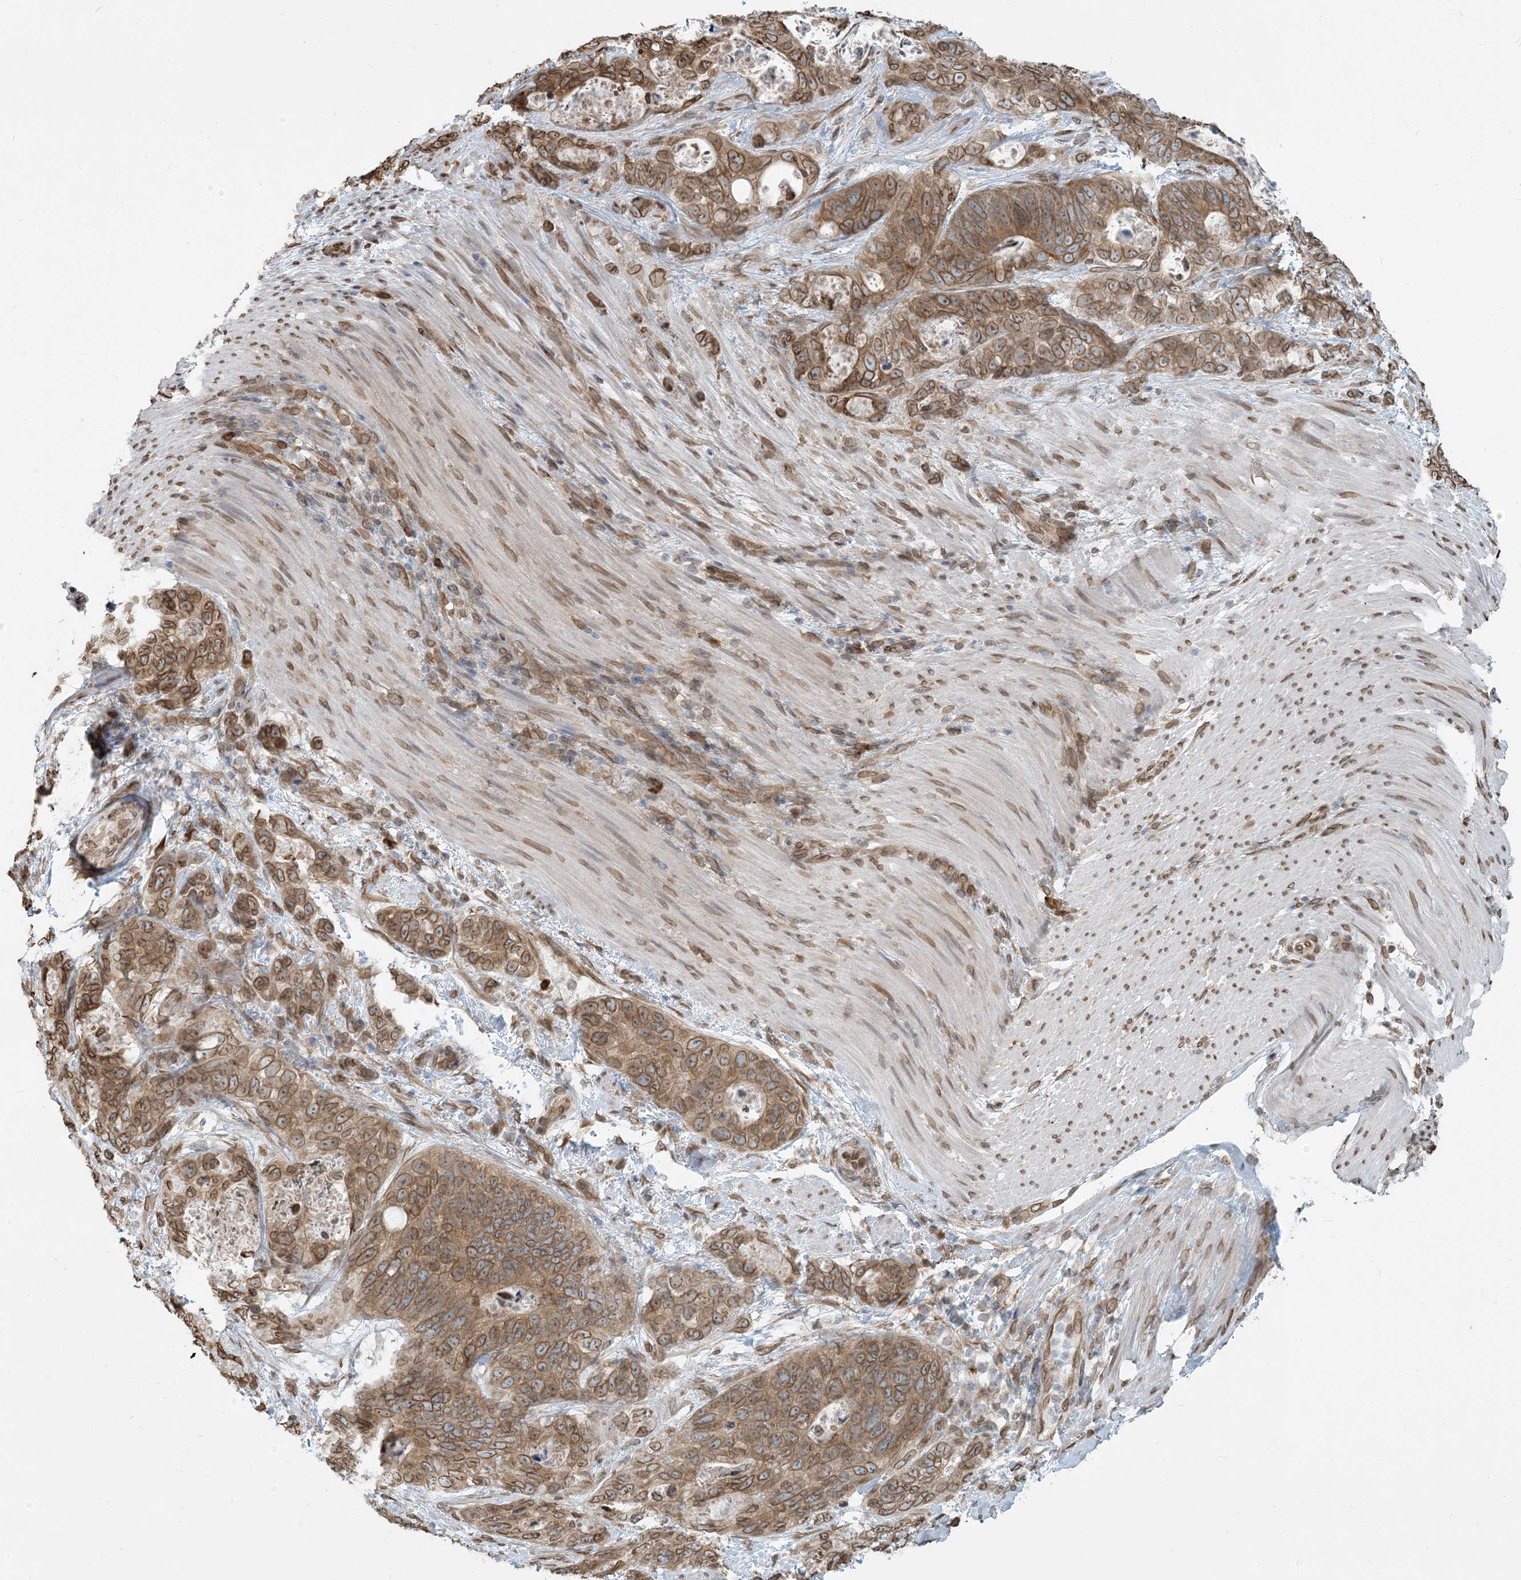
{"staining": {"intensity": "moderate", "quantity": ">75%", "location": "cytoplasmic/membranous,nuclear"}, "tissue": "stomach cancer", "cell_type": "Tumor cells", "image_type": "cancer", "snomed": [{"axis": "morphology", "description": "Normal tissue, NOS"}, {"axis": "morphology", "description": "Adenocarcinoma, NOS"}, {"axis": "topography", "description": "Stomach"}], "caption": "There is medium levels of moderate cytoplasmic/membranous and nuclear expression in tumor cells of stomach cancer, as demonstrated by immunohistochemical staining (brown color).", "gene": "WWP1", "patient": {"sex": "female", "age": 89}}